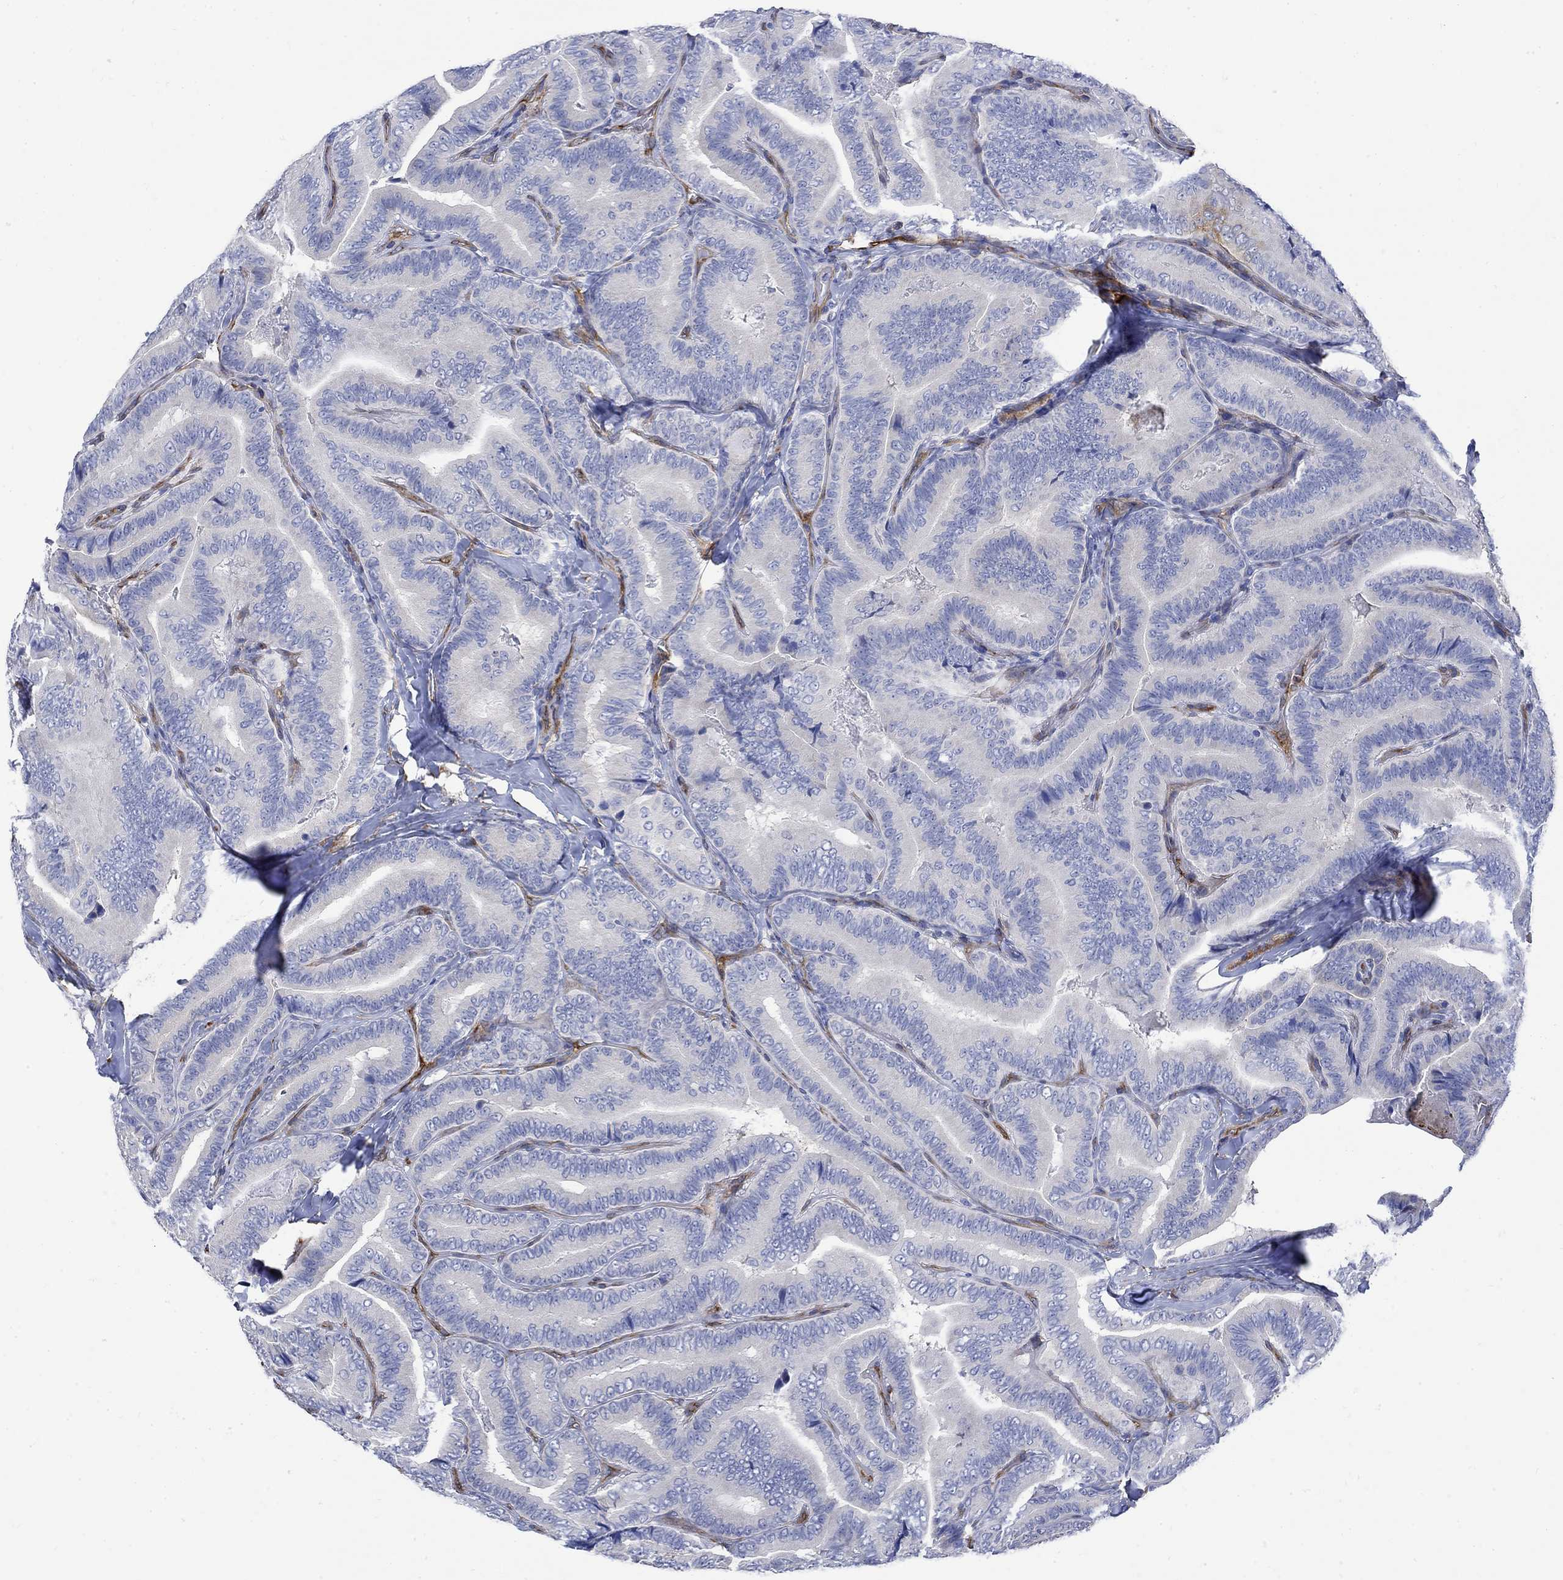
{"staining": {"intensity": "negative", "quantity": "none", "location": "none"}, "tissue": "thyroid cancer", "cell_type": "Tumor cells", "image_type": "cancer", "snomed": [{"axis": "morphology", "description": "Papillary adenocarcinoma, NOS"}, {"axis": "topography", "description": "Thyroid gland"}], "caption": "Immunohistochemical staining of human thyroid cancer shows no significant expression in tumor cells. (Immunohistochemistry, brightfield microscopy, high magnification).", "gene": "TGM2", "patient": {"sex": "male", "age": 61}}